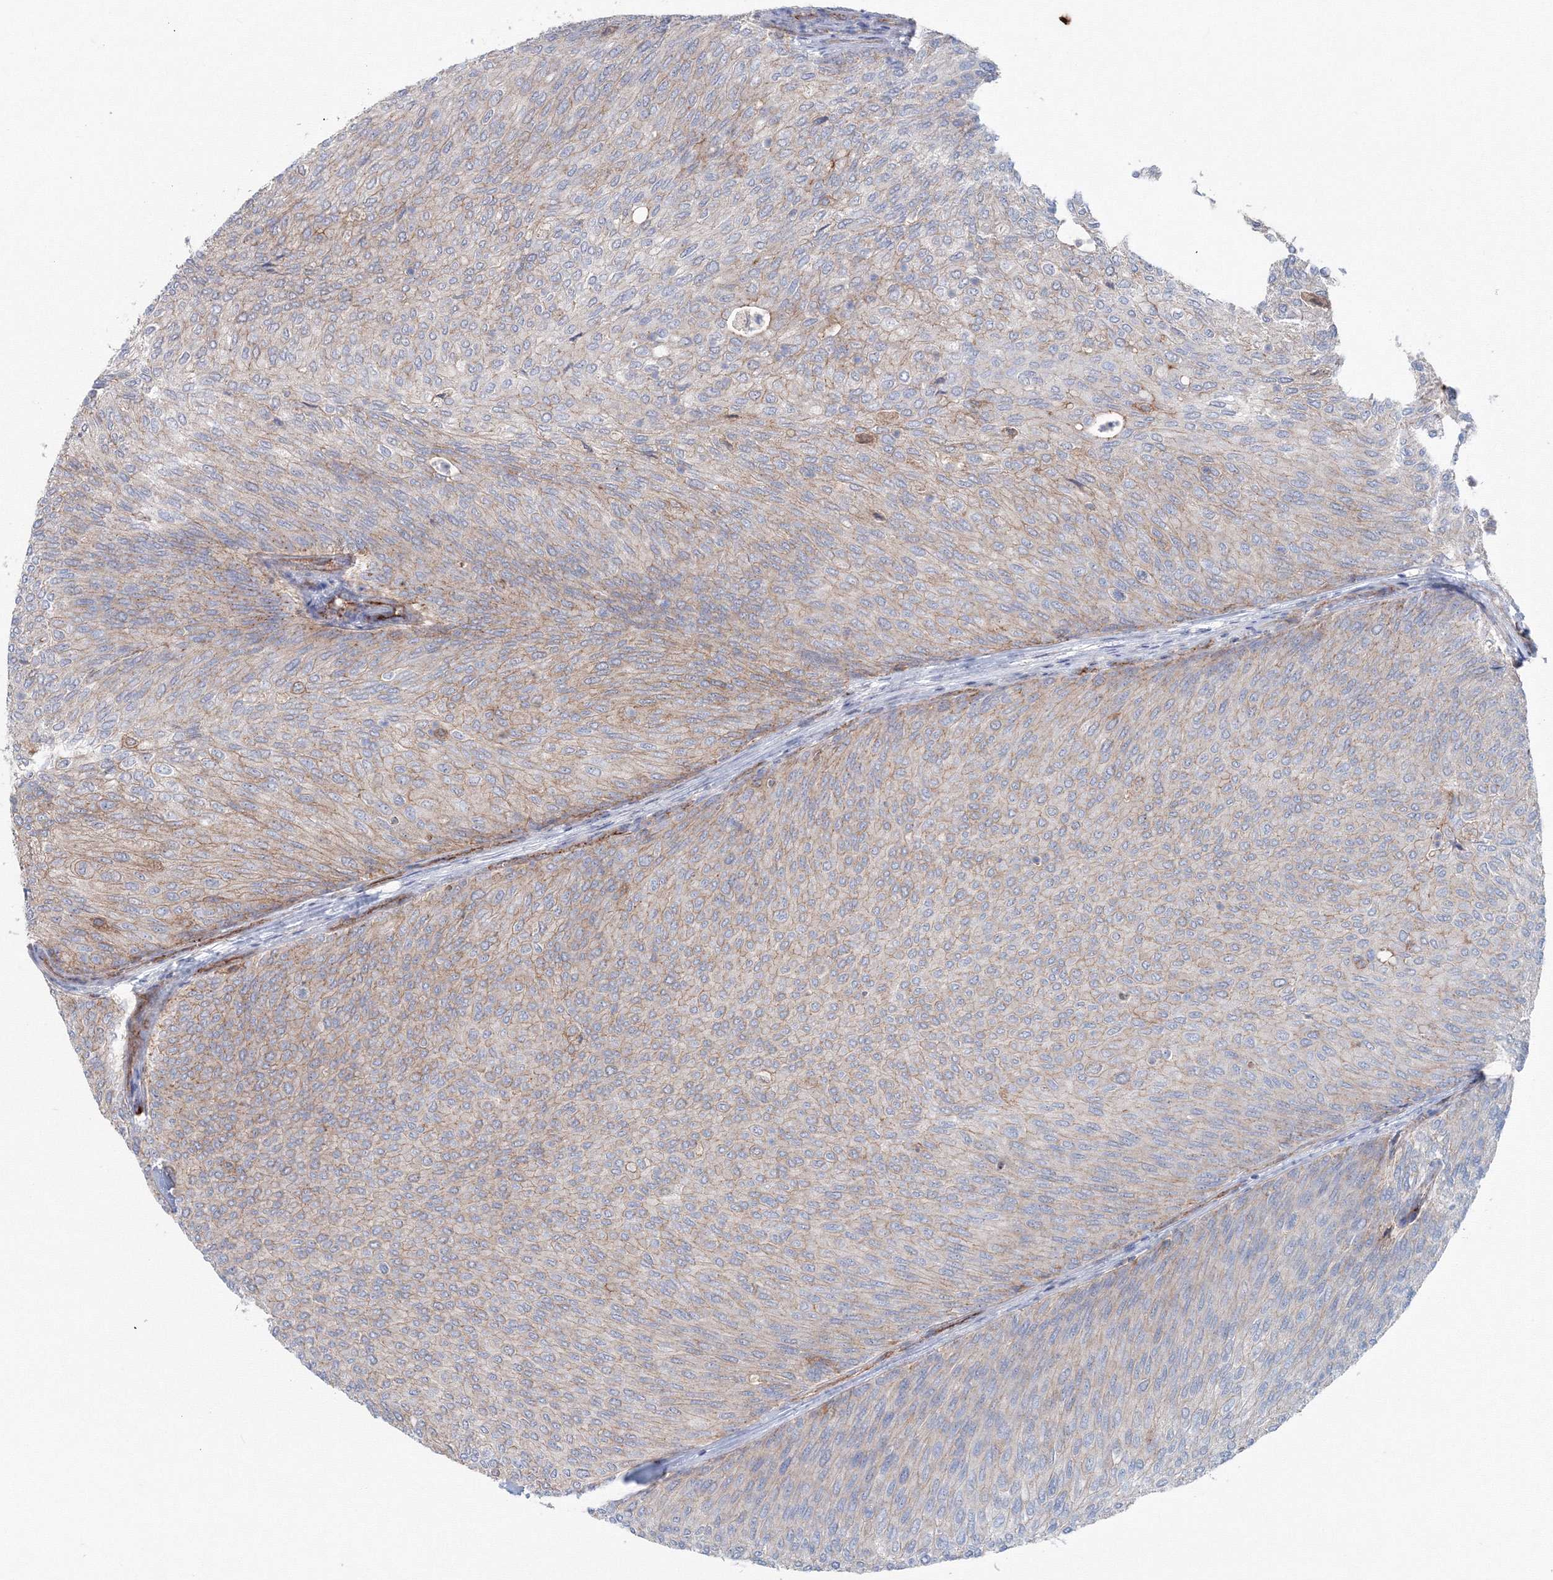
{"staining": {"intensity": "weak", "quantity": "25%-75%", "location": "cytoplasmic/membranous"}, "tissue": "urothelial cancer", "cell_type": "Tumor cells", "image_type": "cancer", "snomed": [{"axis": "morphology", "description": "Urothelial carcinoma, Low grade"}, {"axis": "topography", "description": "Urinary bladder"}], "caption": "Immunohistochemistry (IHC) of human urothelial cancer demonstrates low levels of weak cytoplasmic/membranous positivity in approximately 25%-75% of tumor cells.", "gene": "GGA2", "patient": {"sex": "female", "age": 79}}